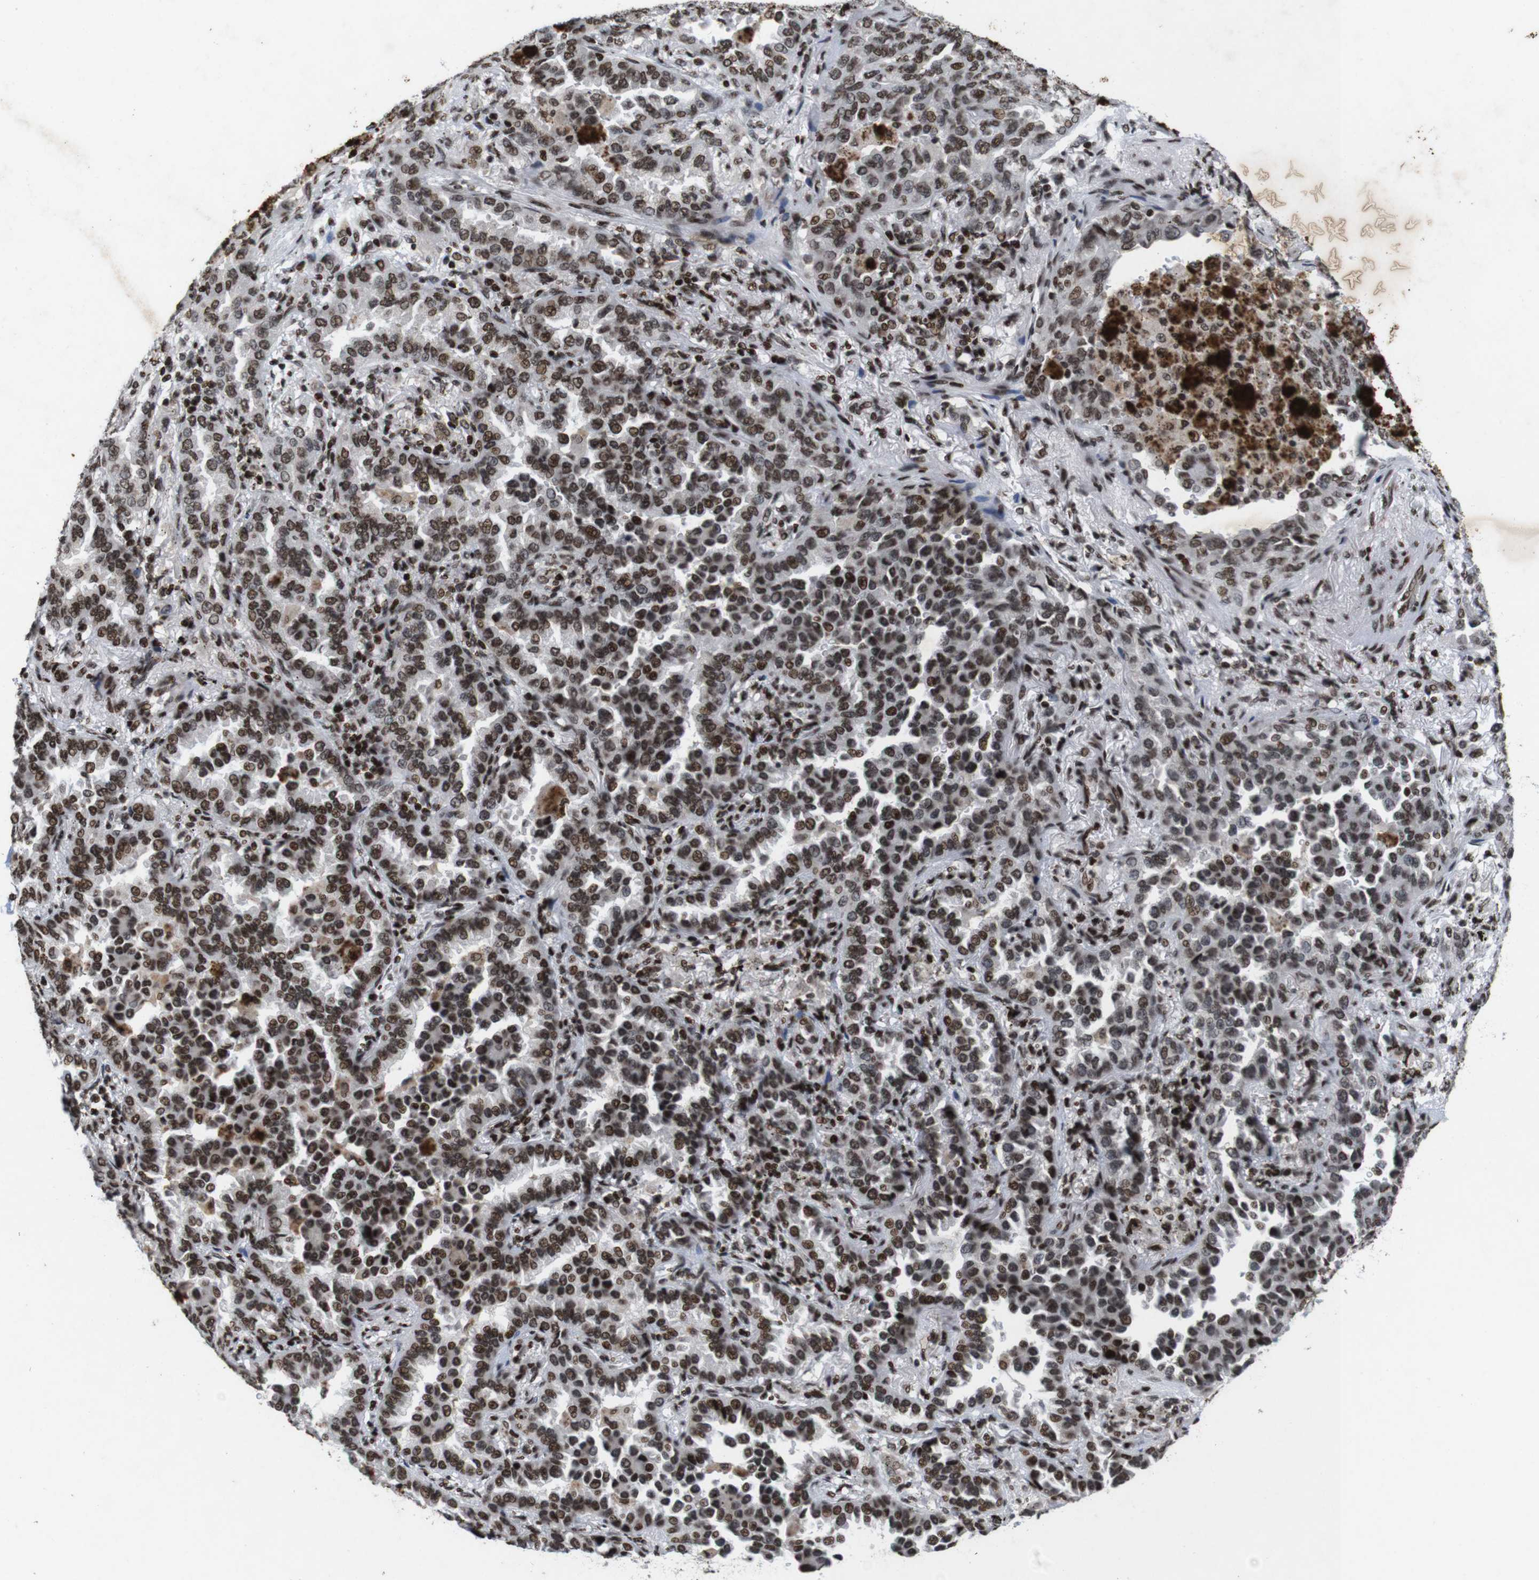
{"staining": {"intensity": "moderate", "quantity": ">75%", "location": "nuclear"}, "tissue": "lung cancer", "cell_type": "Tumor cells", "image_type": "cancer", "snomed": [{"axis": "morphology", "description": "Normal tissue, NOS"}, {"axis": "morphology", "description": "Adenocarcinoma, NOS"}, {"axis": "topography", "description": "Lung"}], "caption": "IHC photomicrograph of neoplastic tissue: adenocarcinoma (lung) stained using IHC demonstrates medium levels of moderate protein expression localized specifically in the nuclear of tumor cells, appearing as a nuclear brown color.", "gene": "MAGEH1", "patient": {"sex": "male", "age": 59}}